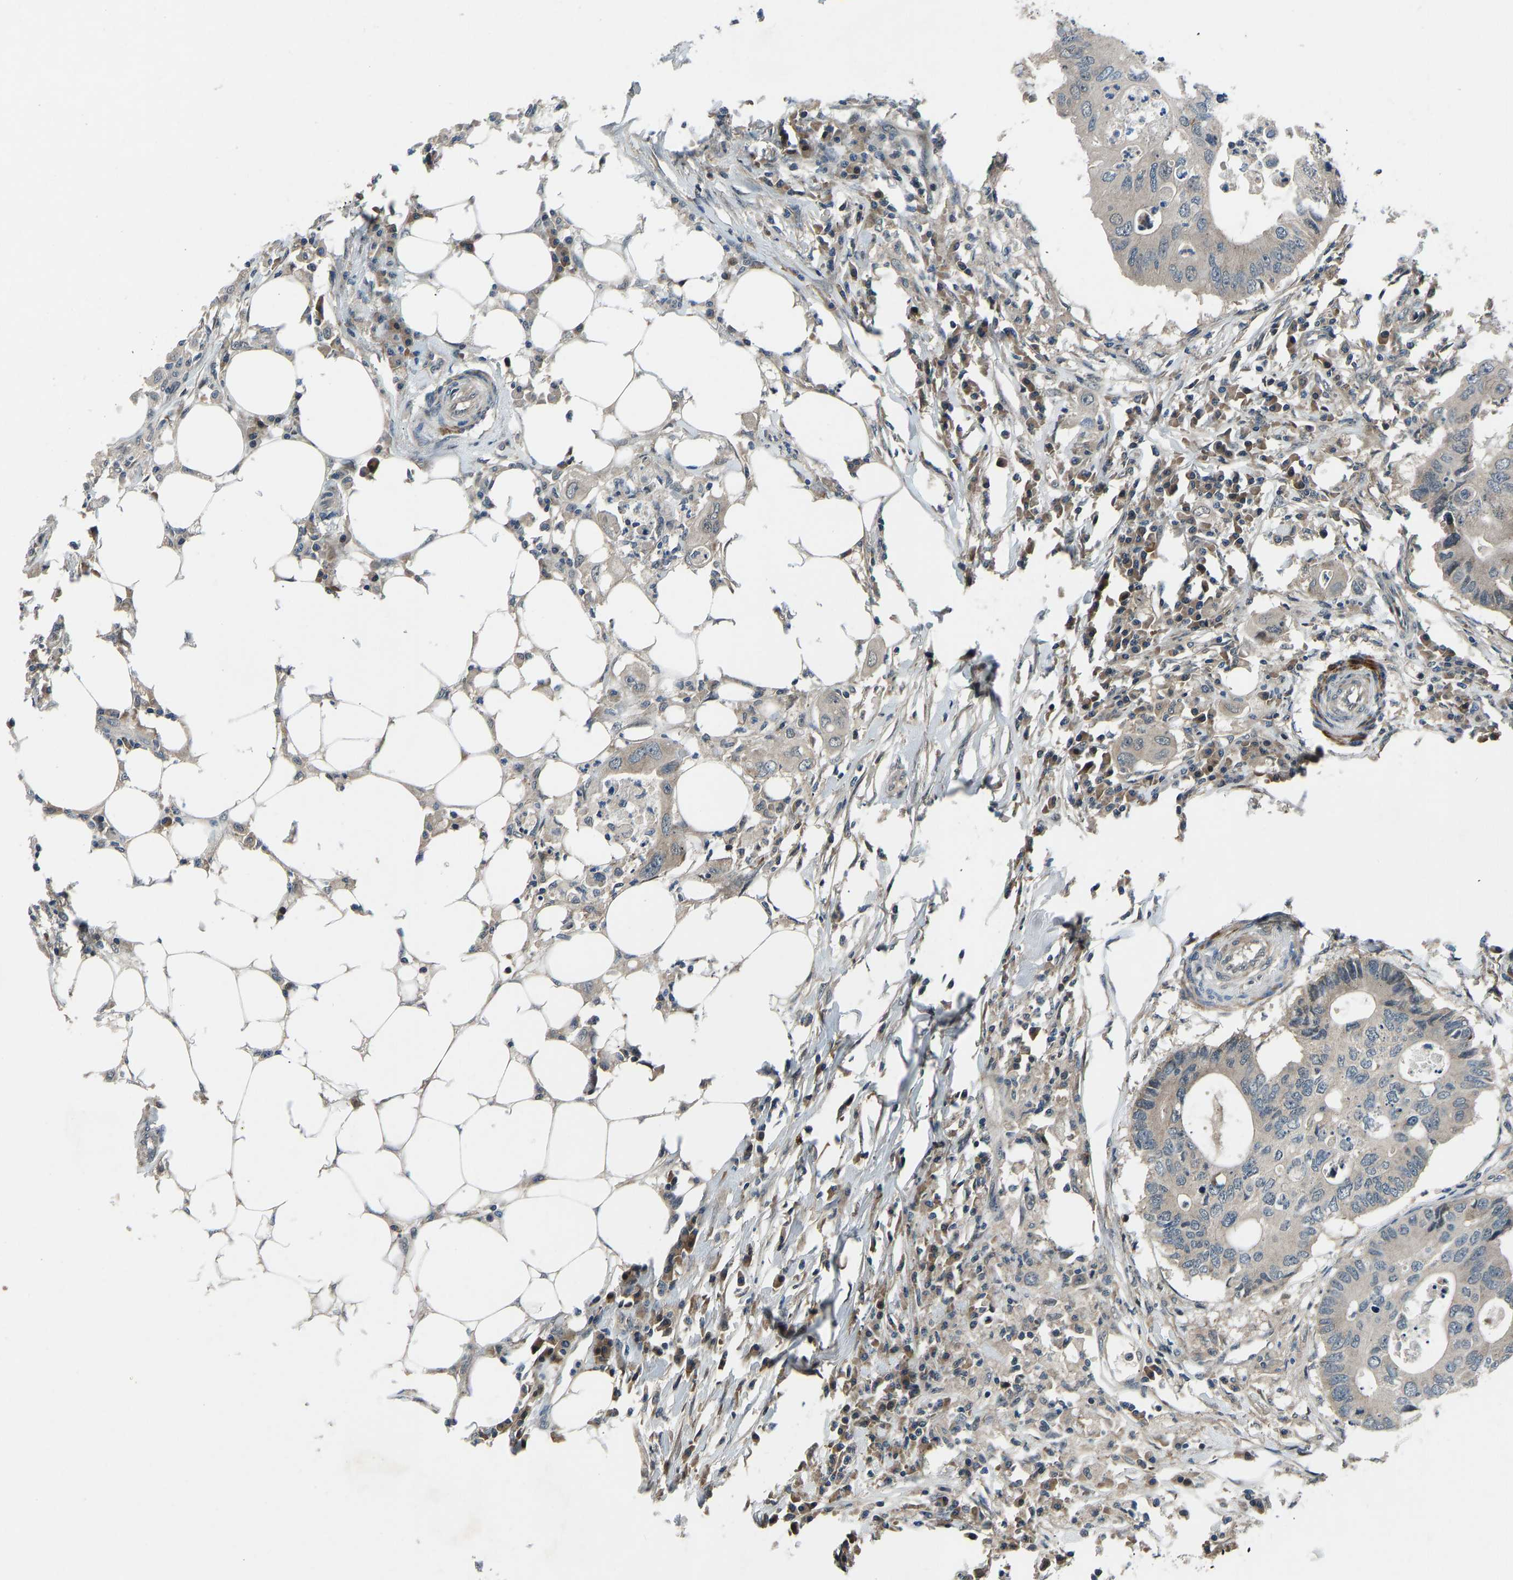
{"staining": {"intensity": "negative", "quantity": "none", "location": "none"}, "tissue": "colorectal cancer", "cell_type": "Tumor cells", "image_type": "cancer", "snomed": [{"axis": "morphology", "description": "Adenocarcinoma, NOS"}, {"axis": "topography", "description": "Colon"}], "caption": "The histopathology image reveals no staining of tumor cells in colorectal cancer.", "gene": "RLIM", "patient": {"sex": "male", "age": 71}}